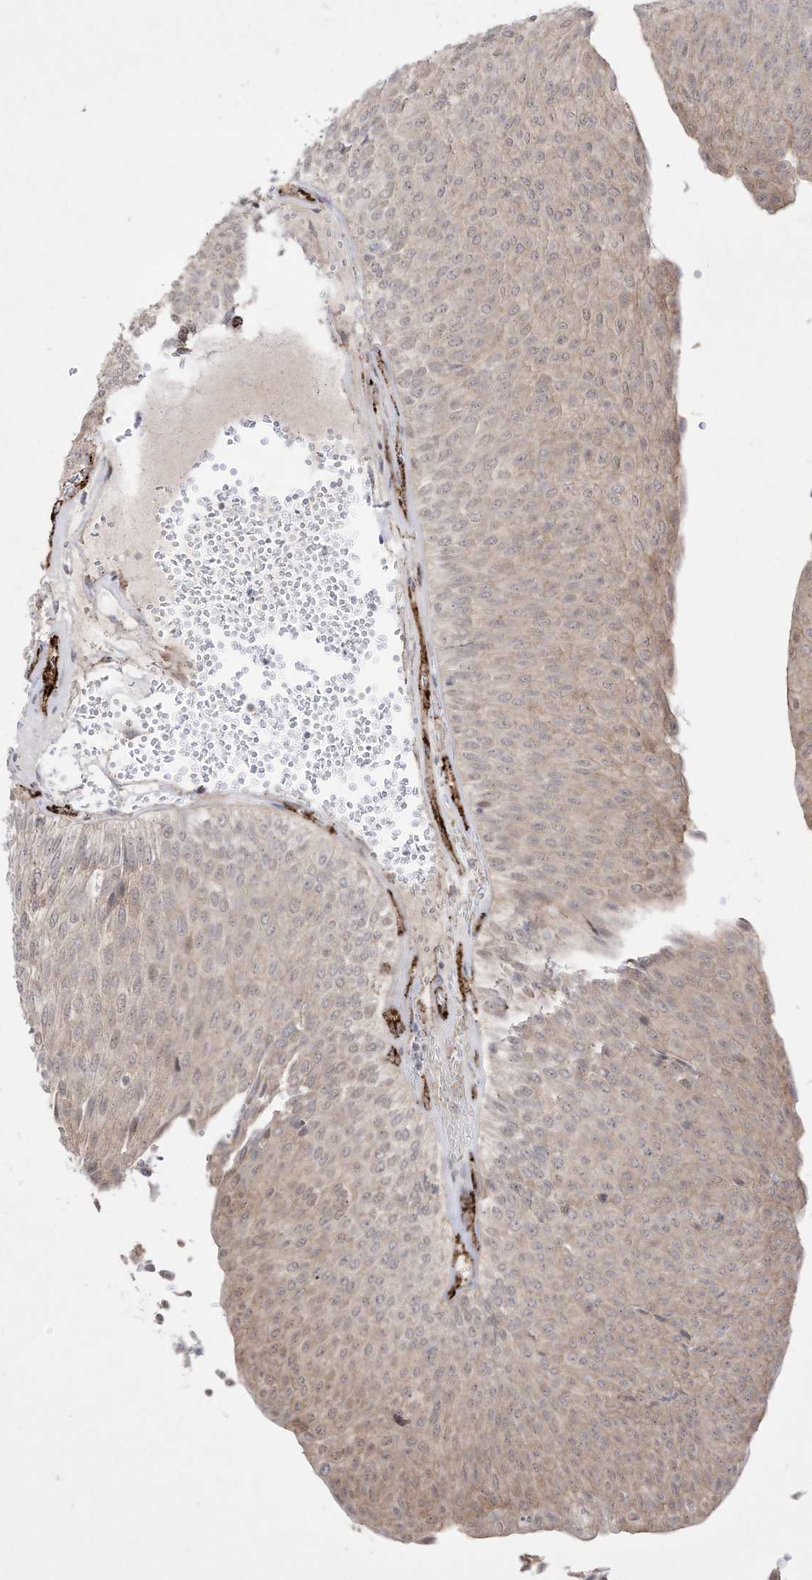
{"staining": {"intensity": "weak", "quantity": "<25%", "location": "cytoplasmic/membranous"}, "tissue": "urothelial cancer", "cell_type": "Tumor cells", "image_type": "cancer", "snomed": [{"axis": "morphology", "description": "Urothelial carcinoma, Low grade"}, {"axis": "topography", "description": "Urinary bladder"}], "caption": "The photomicrograph demonstrates no significant staining in tumor cells of urothelial cancer. (Immunohistochemistry, brightfield microscopy, high magnification).", "gene": "ZGRF1", "patient": {"sex": "male", "age": 78}}